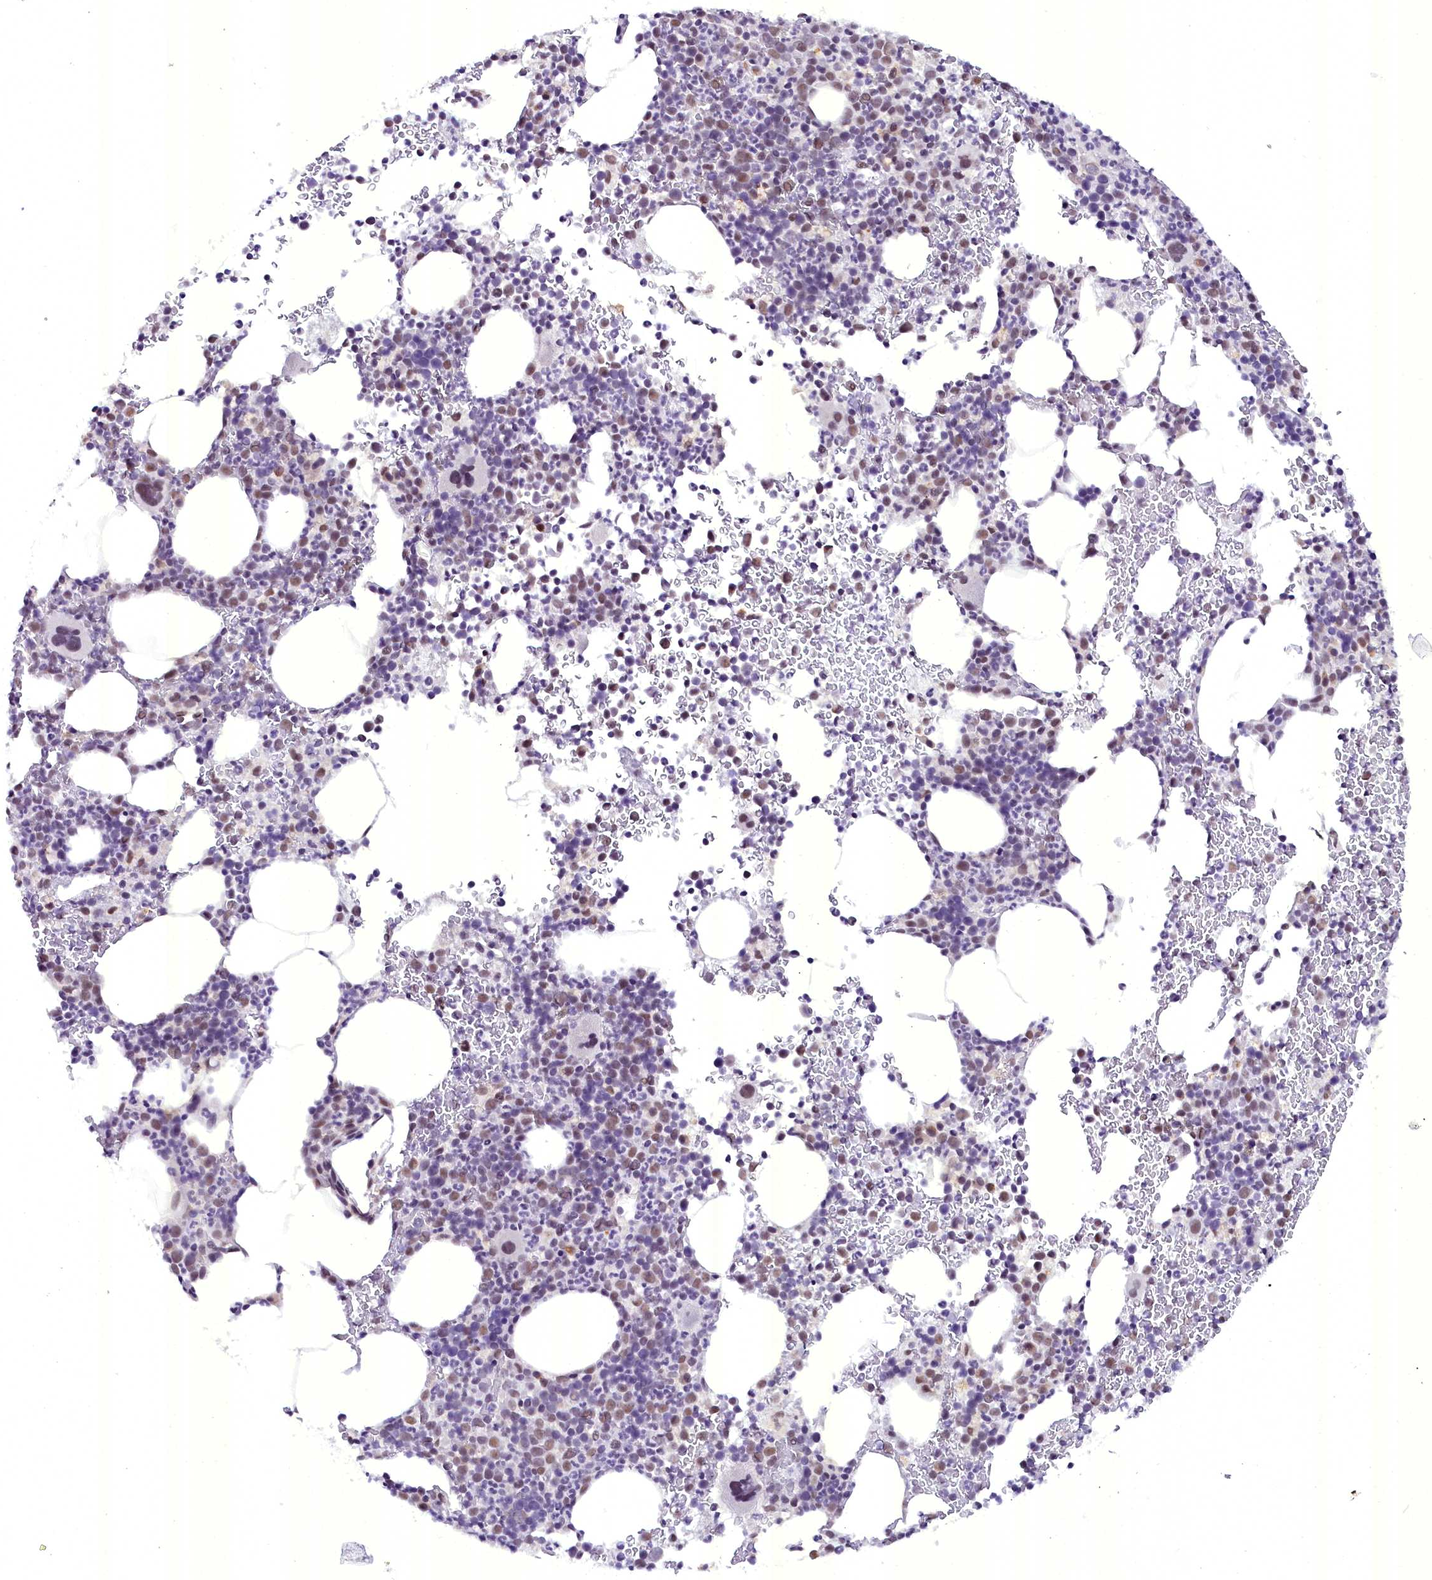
{"staining": {"intensity": "moderate", "quantity": "<25%", "location": "nuclear"}, "tissue": "bone marrow", "cell_type": "Hematopoietic cells", "image_type": "normal", "snomed": [{"axis": "morphology", "description": "Normal tissue, NOS"}, {"axis": "topography", "description": "Bone marrow"}], "caption": "High-magnification brightfield microscopy of unremarkable bone marrow stained with DAB (3,3'-diaminobenzidine) (brown) and counterstained with hematoxylin (blue). hematopoietic cells exhibit moderate nuclear positivity is identified in about<25% of cells.", "gene": "NCBP1", "patient": {"sex": "female", "age": 82}}